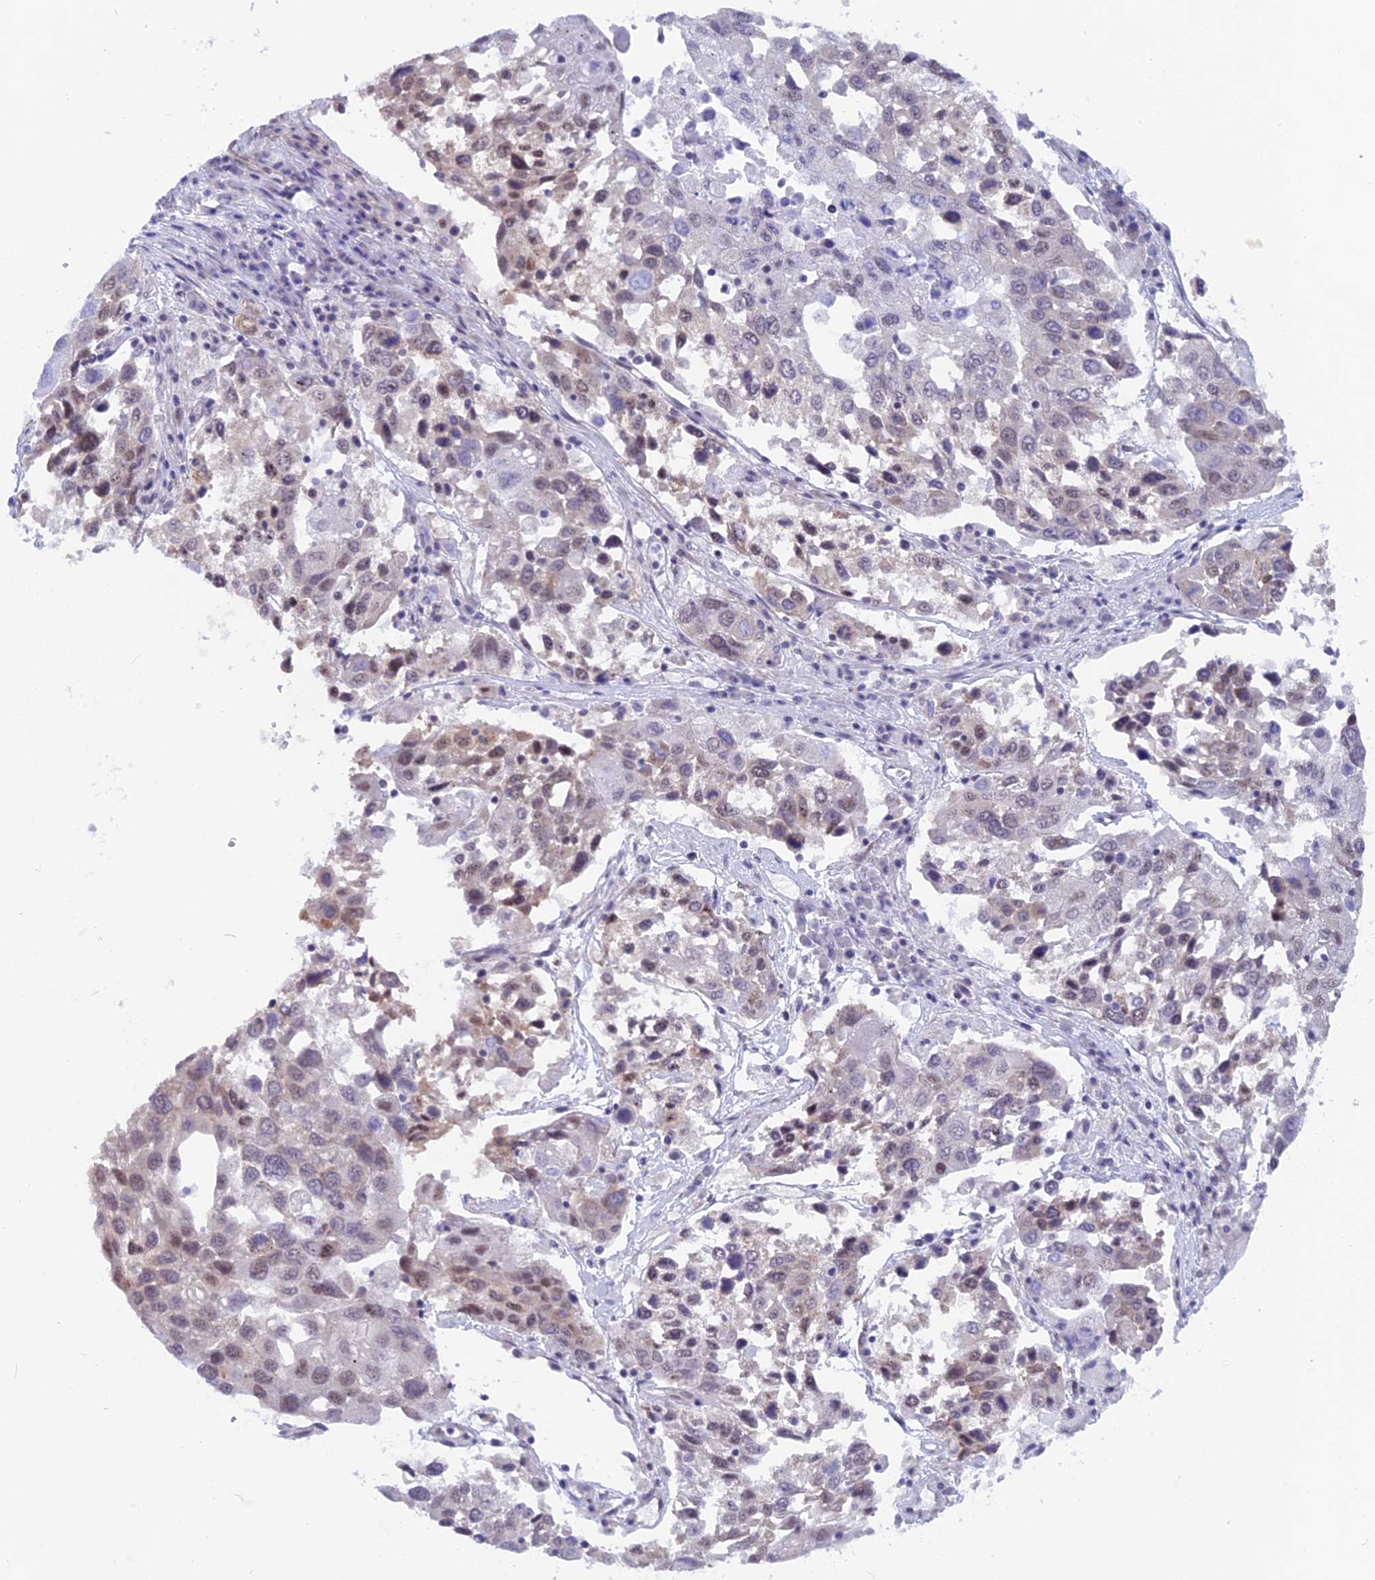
{"staining": {"intensity": "weak", "quantity": "25%-75%", "location": "nuclear"}, "tissue": "lung cancer", "cell_type": "Tumor cells", "image_type": "cancer", "snomed": [{"axis": "morphology", "description": "Squamous cell carcinoma, NOS"}, {"axis": "topography", "description": "Lung"}], "caption": "Immunohistochemical staining of human lung cancer (squamous cell carcinoma) demonstrates weak nuclear protein positivity in about 25%-75% of tumor cells.", "gene": "SRSF5", "patient": {"sex": "male", "age": 65}}